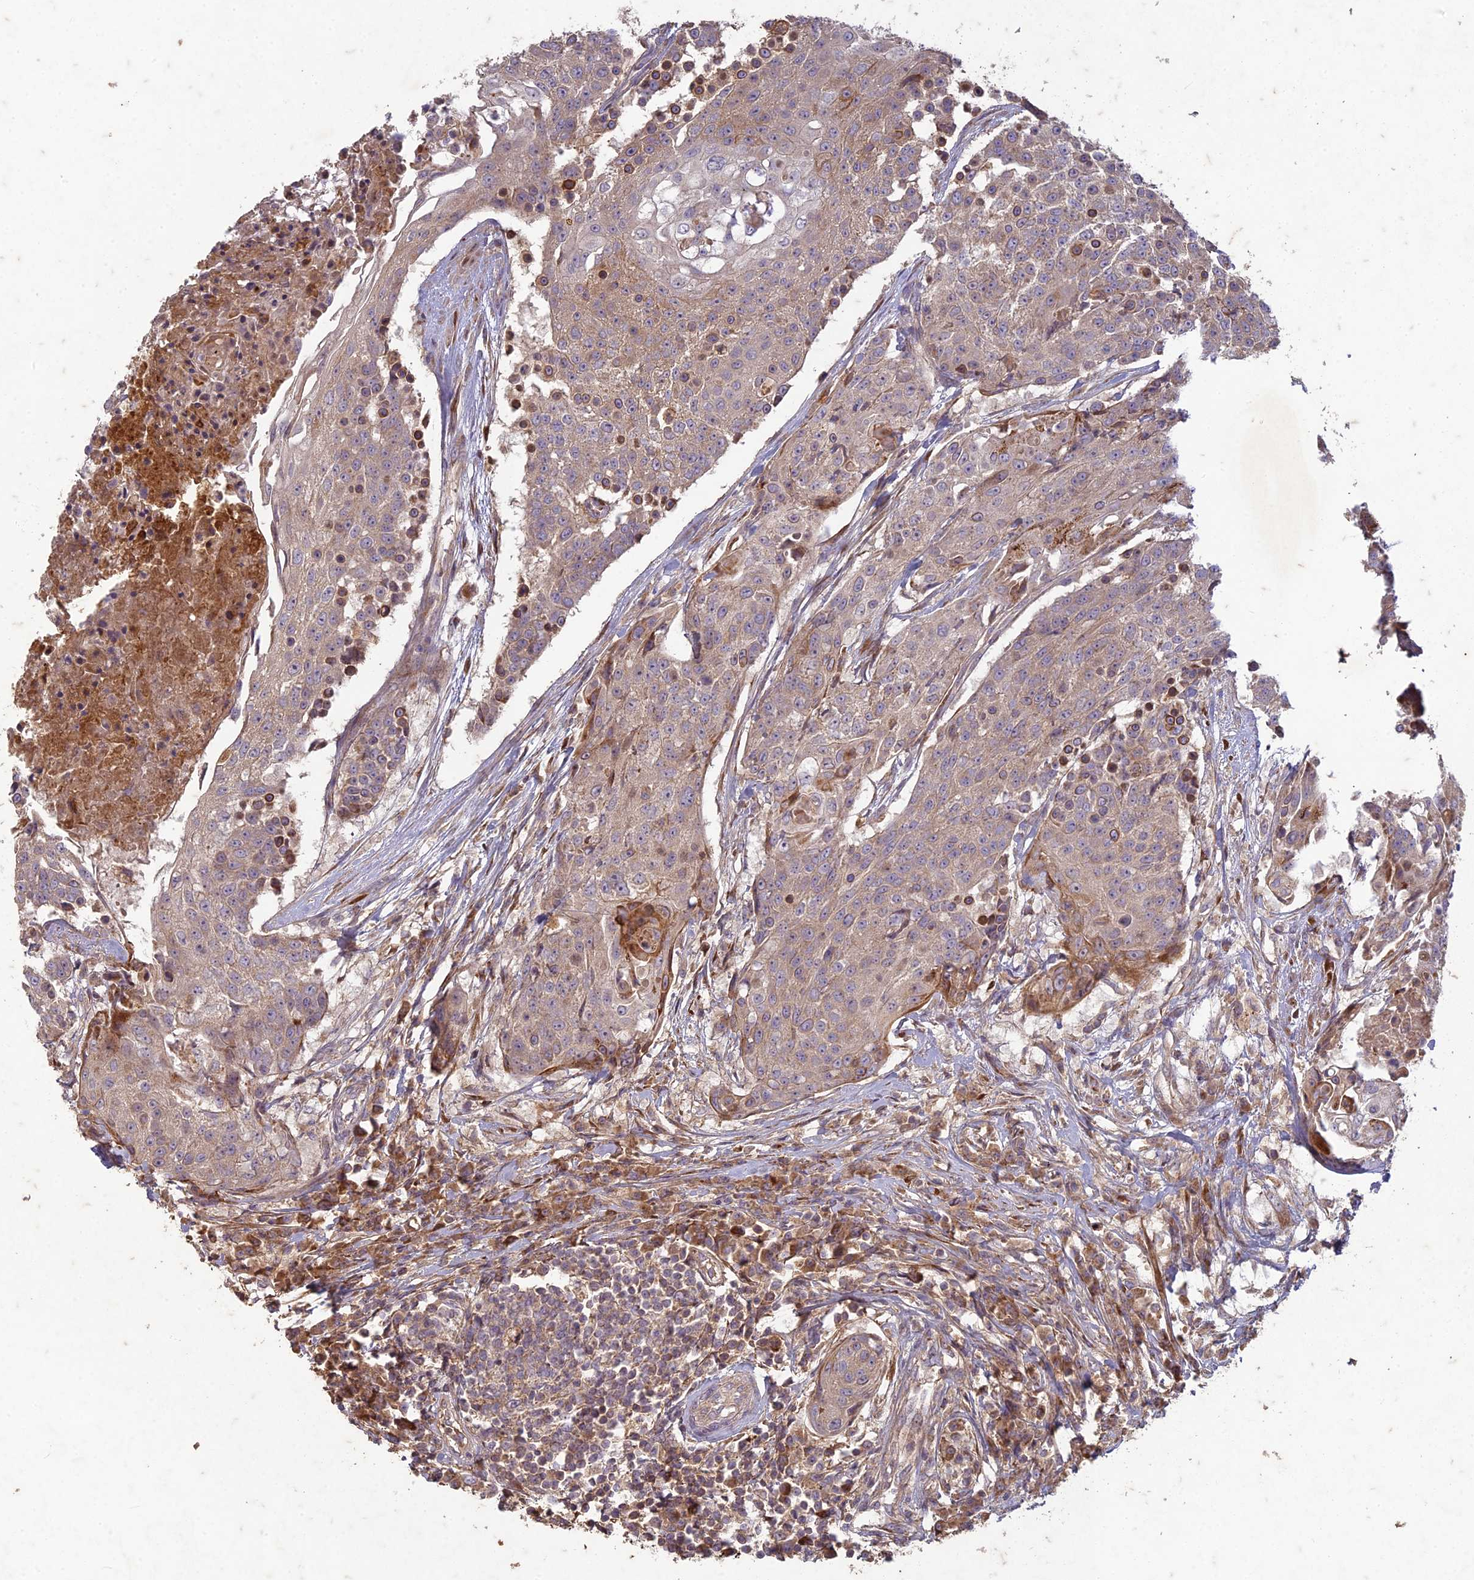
{"staining": {"intensity": "weak", "quantity": ">75%", "location": "cytoplasmic/membranous"}, "tissue": "urothelial cancer", "cell_type": "Tumor cells", "image_type": "cancer", "snomed": [{"axis": "morphology", "description": "Urothelial carcinoma, High grade"}, {"axis": "topography", "description": "Urinary bladder"}], "caption": "A high-resolution photomicrograph shows immunohistochemistry (IHC) staining of high-grade urothelial carcinoma, which shows weak cytoplasmic/membranous positivity in about >75% of tumor cells.", "gene": "TCF25", "patient": {"sex": "female", "age": 63}}